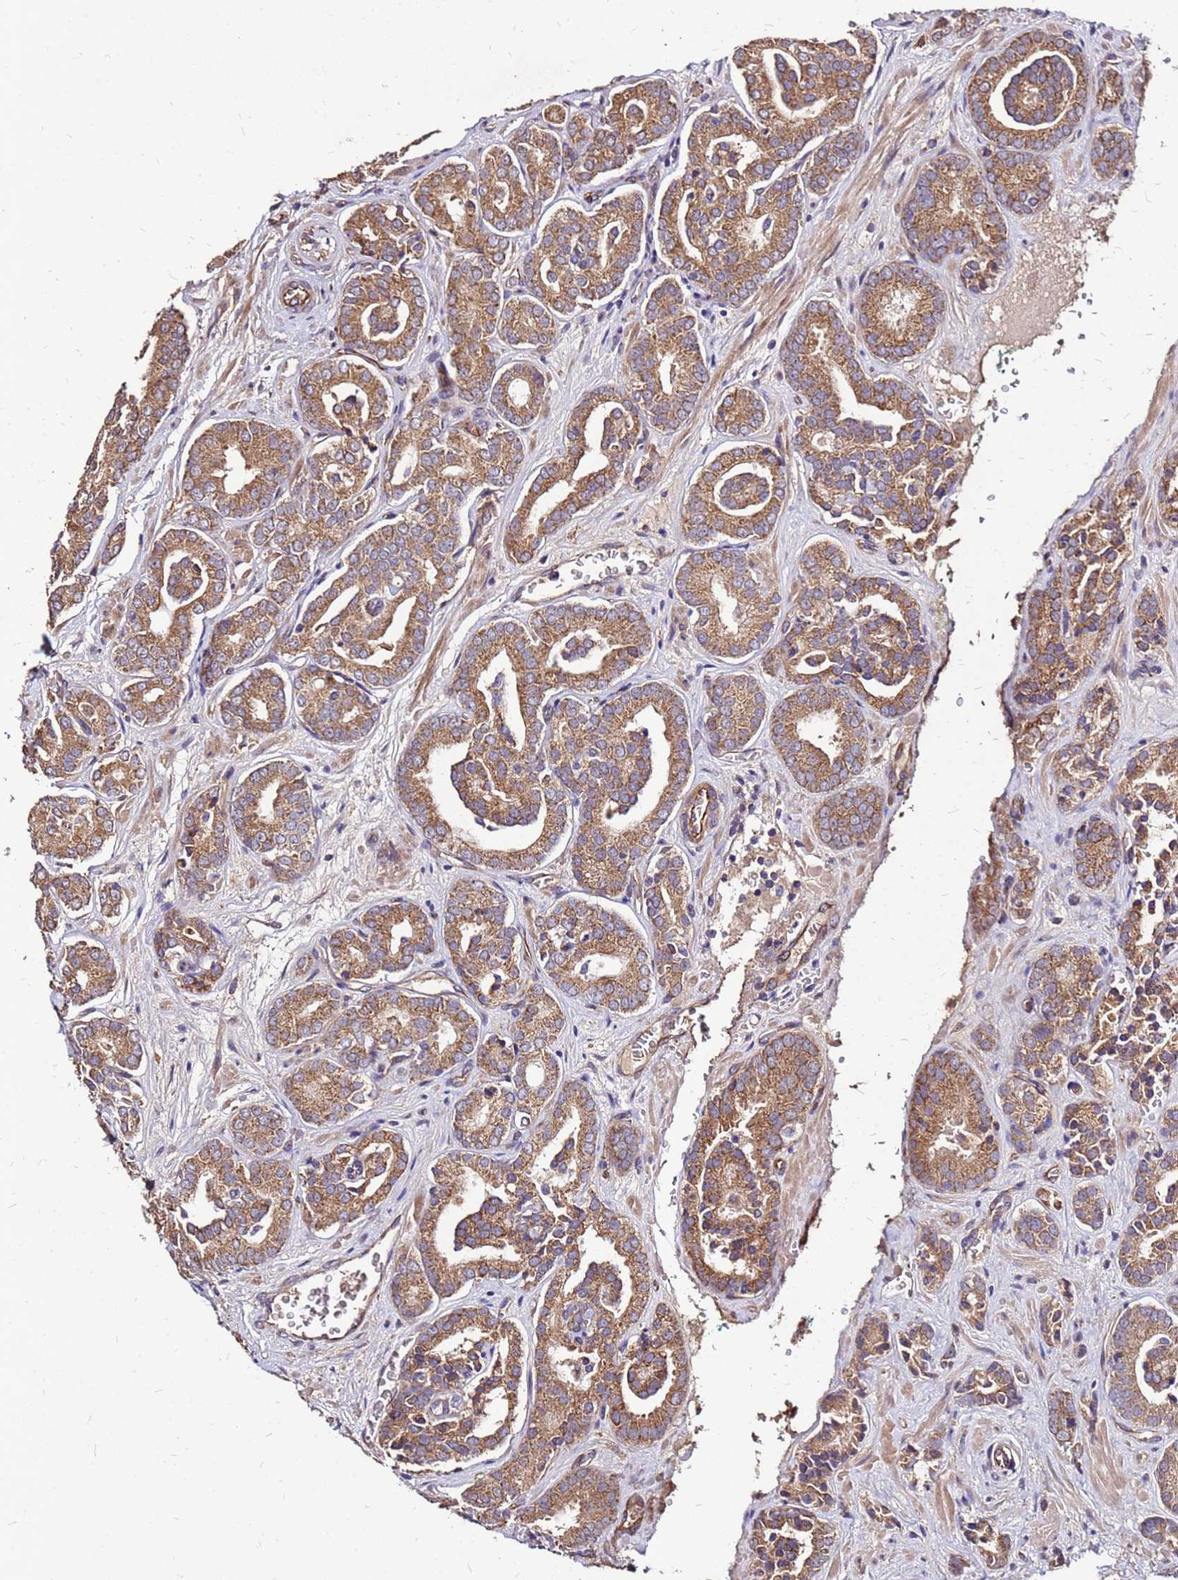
{"staining": {"intensity": "moderate", "quantity": ">75%", "location": "cytoplasmic/membranous"}, "tissue": "prostate cancer", "cell_type": "Tumor cells", "image_type": "cancer", "snomed": [{"axis": "morphology", "description": "Adenocarcinoma, High grade"}, {"axis": "topography", "description": "Prostate"}], "caption": "Immunohistochemical staining of human prostate cancer (high-grade adenocarcinoma) displays medium levels of moderate cytoplasmic/membranous expression in about >75% of tumor cells.", "gene": "ARHGEF5", "patient": {"sex": "male", "age": 66}}